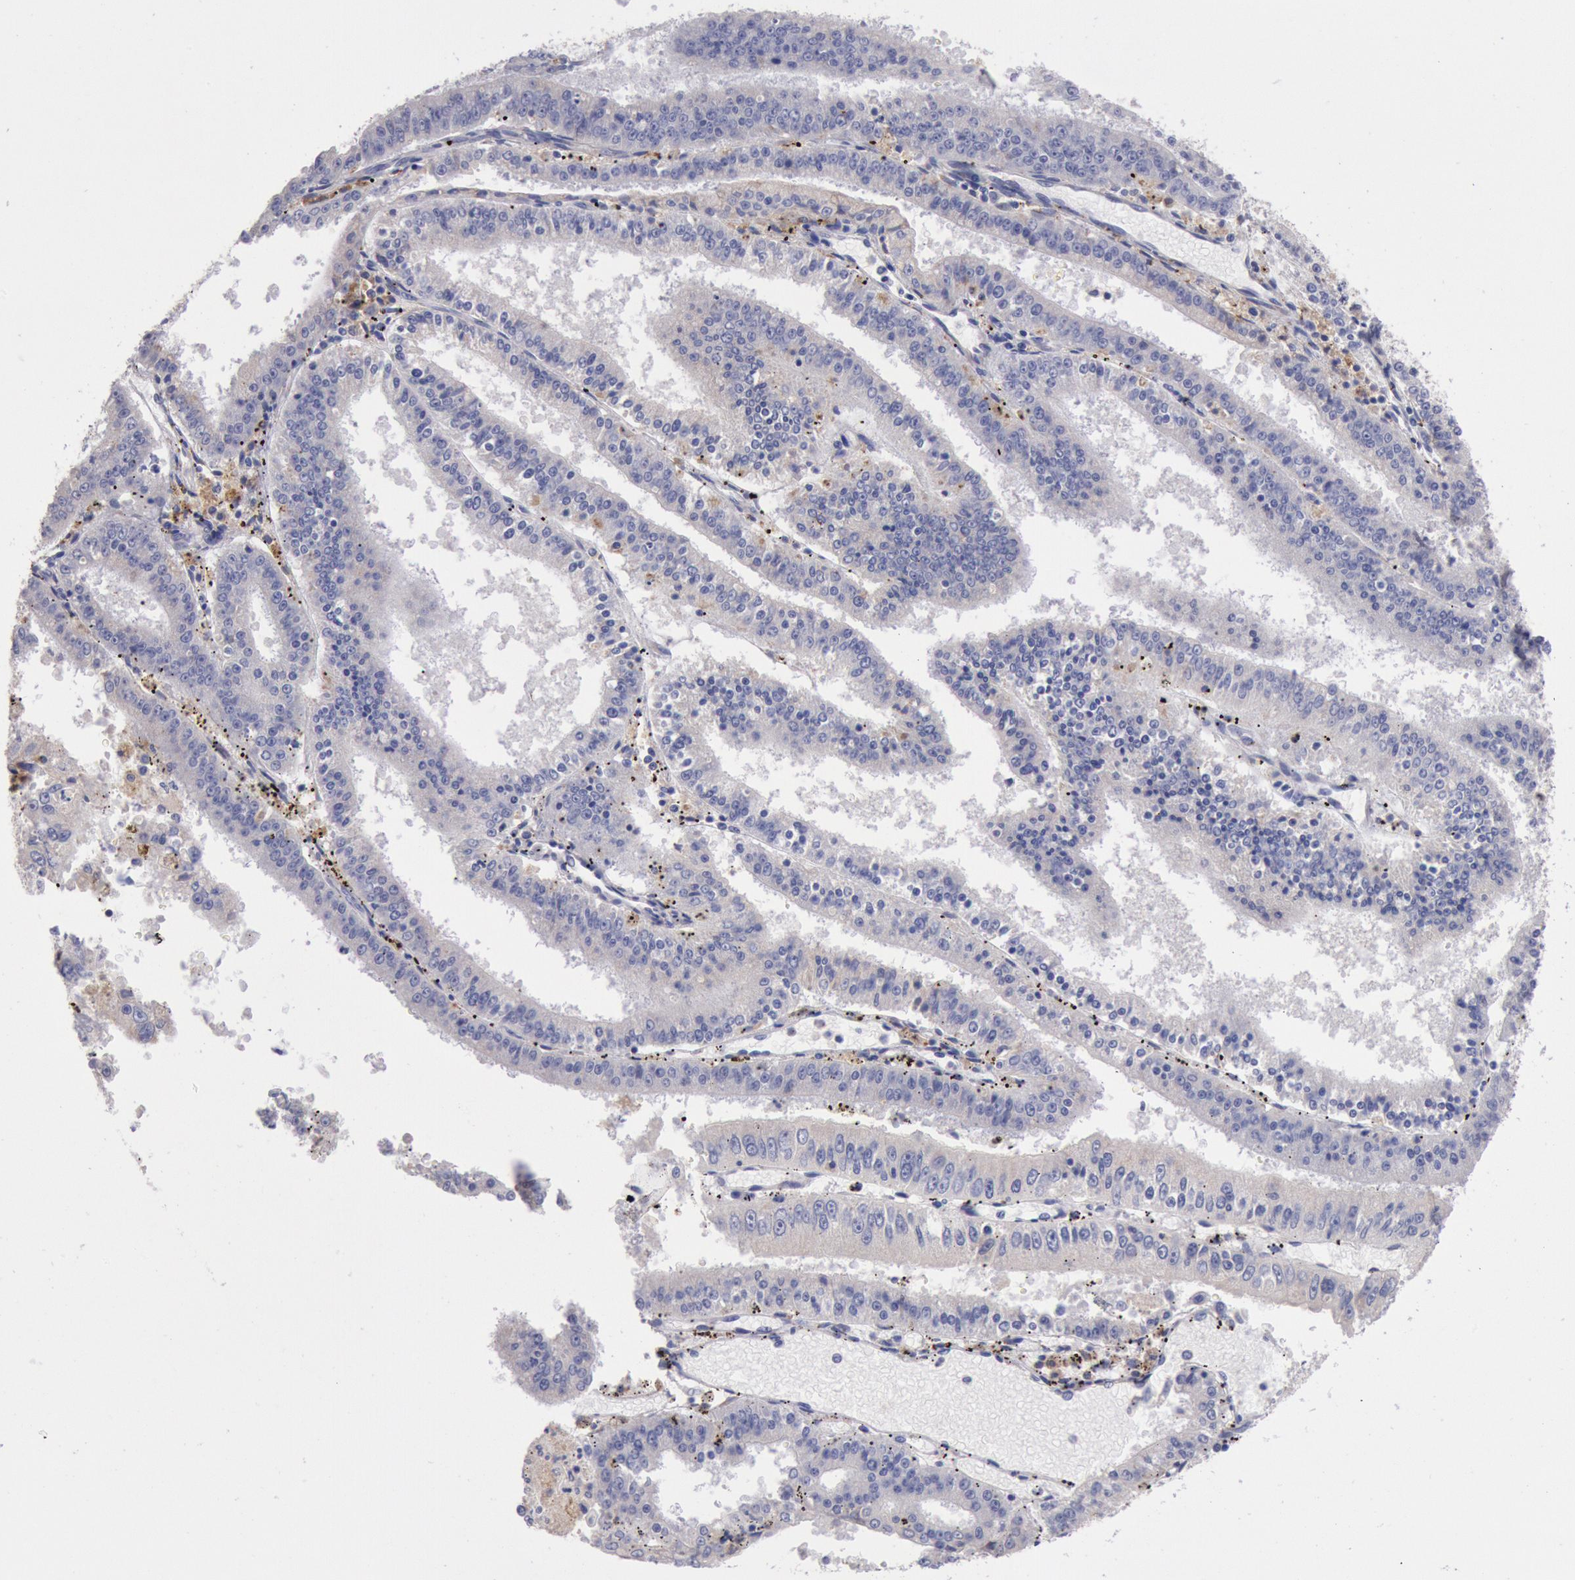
{"staining": {"intensity": "weak", "quantity": "<25%", "location": "cytoplasmic/membranous"}, "tissue": "endometrial cancer", "cell_type": "Tumor cells", "image_type": "cancer", "snomed": [{"axis": "morphology", "description": "Adenocarcinoma, NOS"}, {"axis": "topography", "description": "Endometrium"}], "caption": "A photomicrograph of human endometrial cancer (adenocarcinoma) is negative for staining in tumor cells.", "gene": "GAL3ST1", "patient": {"sex": "female", "age": 66}}